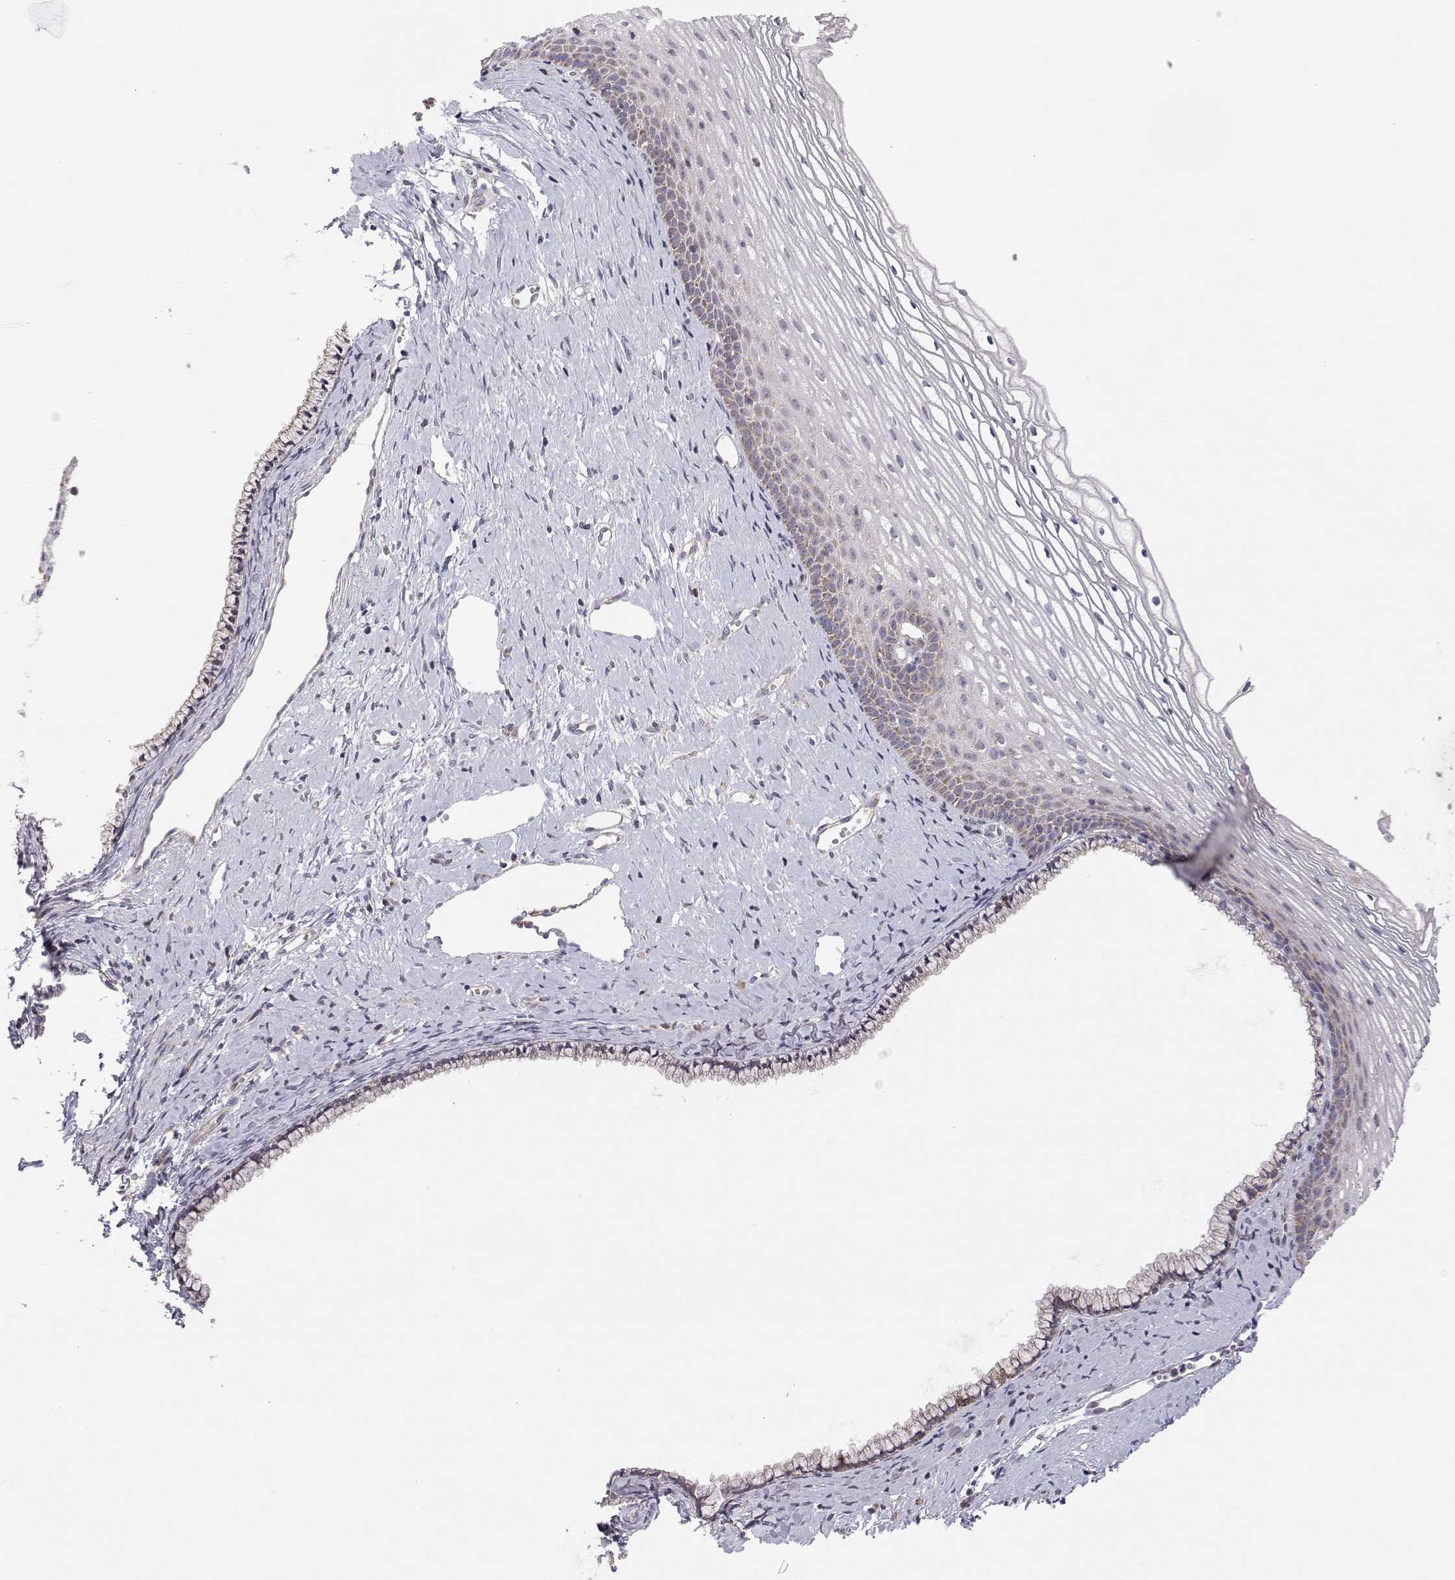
{"staining": {"intensity": "weak", "quantity": "25%-75%", "location": "cytoplasmic/membranous"}, "tissue": "cervix", "cell_type": "Glandular cells", "image_type": "normal", "snomed": [{"axis": "morphology", "description": "Normal tissue, NOS"}, {"axis": "topography", "description": "Cervix"}], "caption": "Normal cervix was stained to show a protein in brown. There is low levels of weak cytoplasmic/membranous expression in about 25%-75% of glandular cells. Using DAB (brown) and hematoxylin (blue) stains, captured at high magnification using brightfield microscopy.", "gene": "MRPL3", "patient": {"sex": "female", "age": 40}}